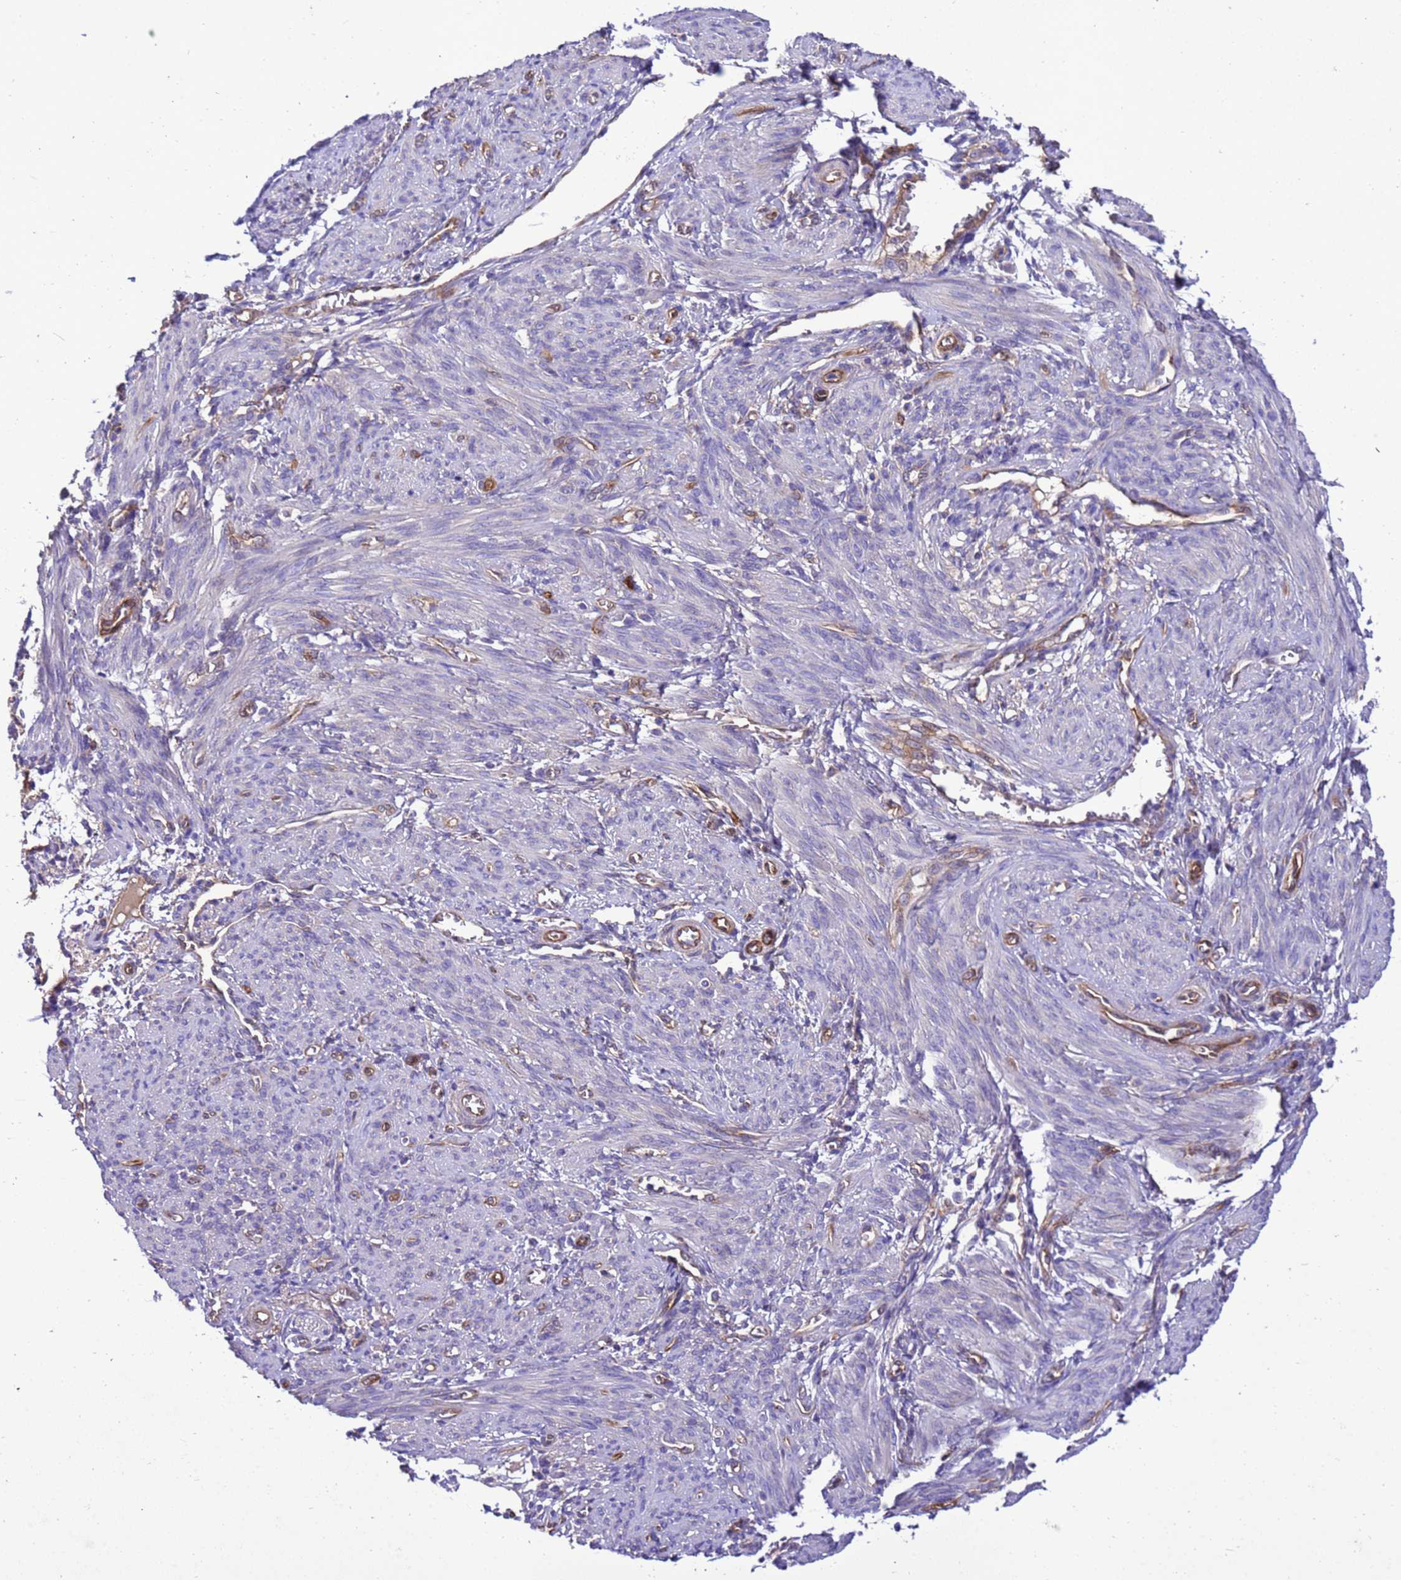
{"staining": {"intensity": "negative", "quantity": "none", "location": "none"}, "tissue": "smooth muscle", "cell_type": "Smooth muscle cells", "image_type": "normal", "snomed": [{"axis": "morphology", "description": "Normal tissue, NOS"}, {"axis": "topography", "description": "Smooth muscle"}], "caption": "Human smooth muscle stained for a protein using immunohistochemistry (IHC) displays no positivity in smooth muscle cells.", "gene": "RABEP2", "patient": {"sex": "female", "age": 39}}